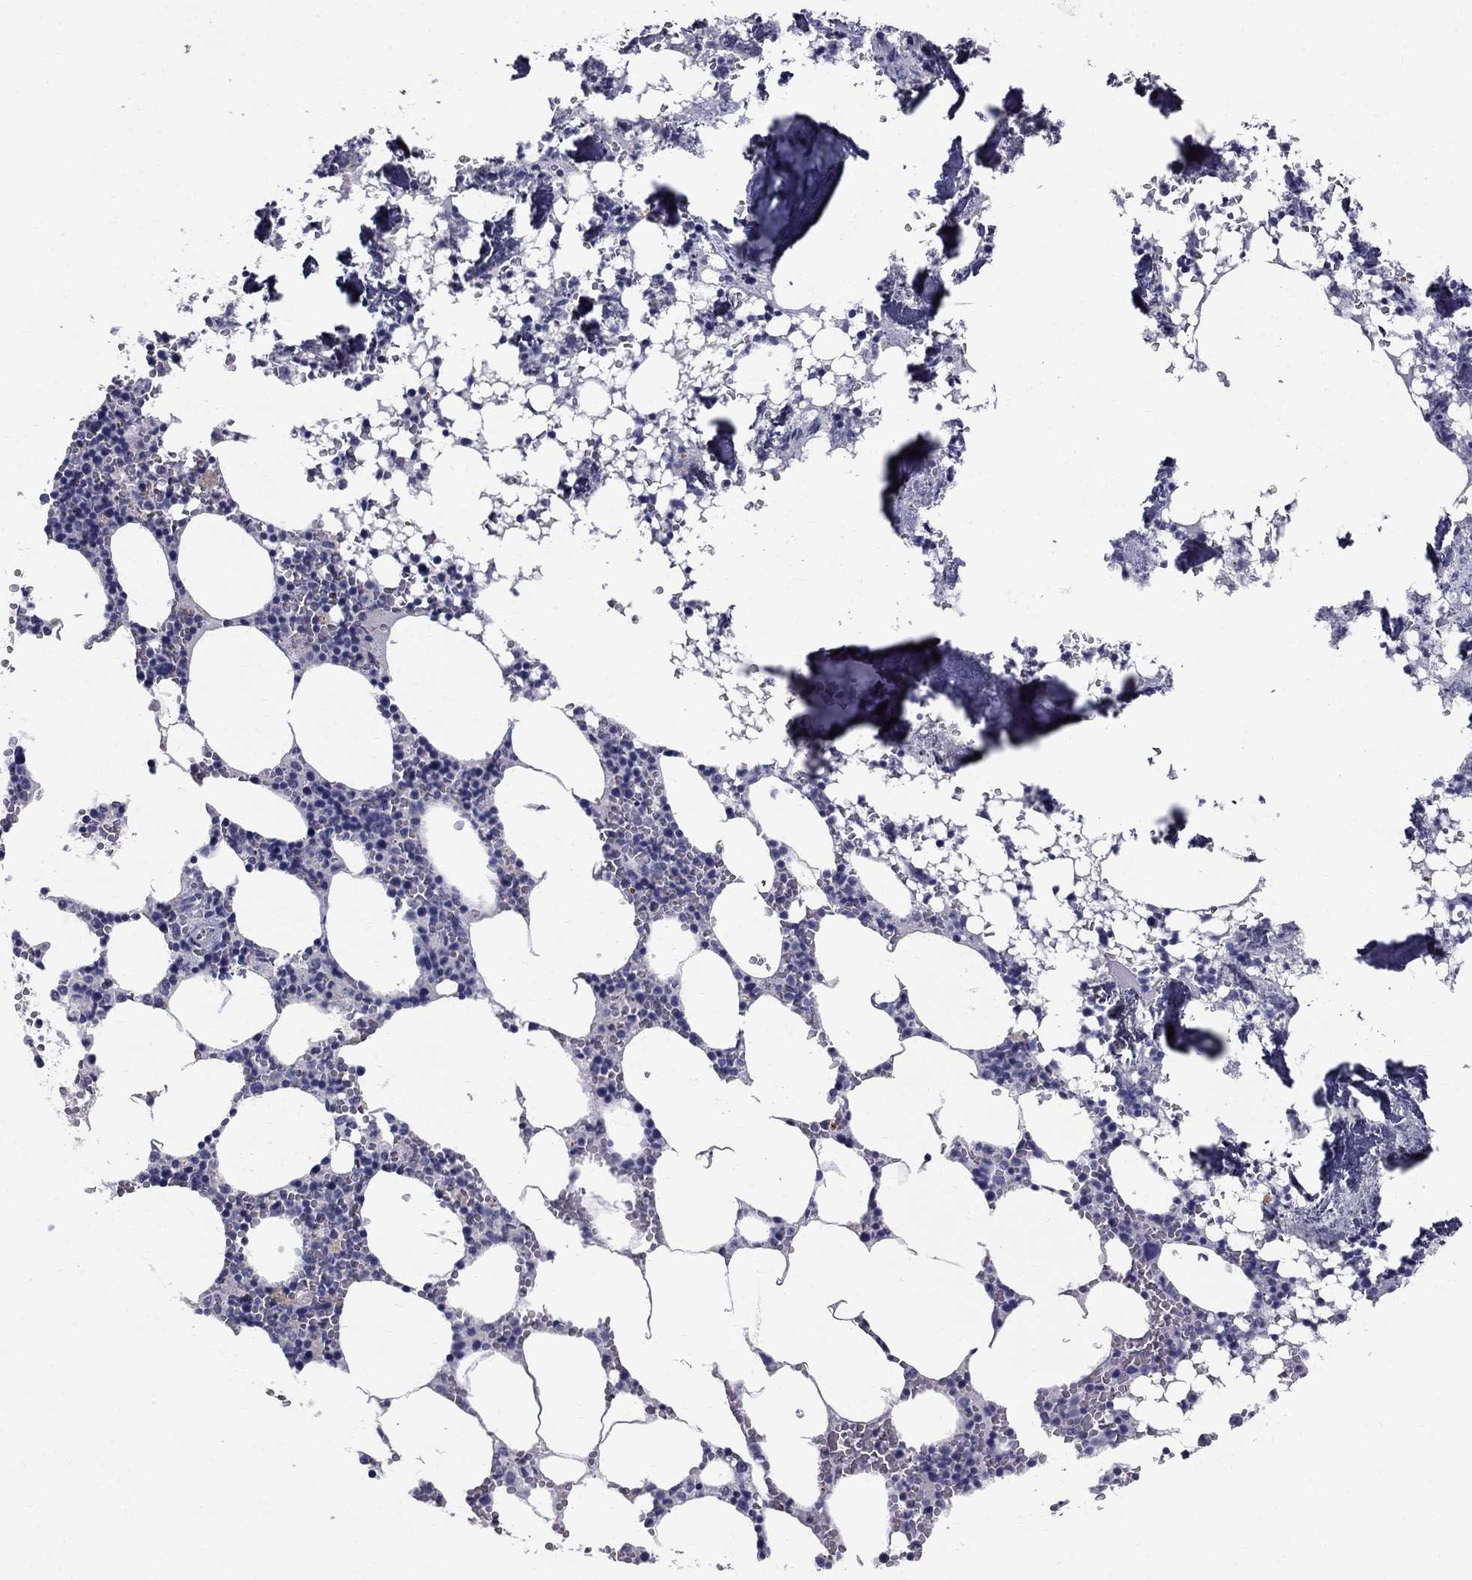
{"staining": {"intensity": "negative", "quantity": "none", "location": "none"}, "tissue": "bone marrow", "cell_type": "Hematopoietic cells", "image_type": "normal", "snomed": [{"axis": "morphology", "description": "Normal tissue, NOS"}, {"axis": "topography", "description": "Bone marrow"}], "caption": "Protein analysis of unremarkable bone marrow demonstrates no significant positivity in hematopoietic cells. Nuclei are stained in blue.", "gene": "TP53TG5", "patient": {"sex": "female", "age": 64}}